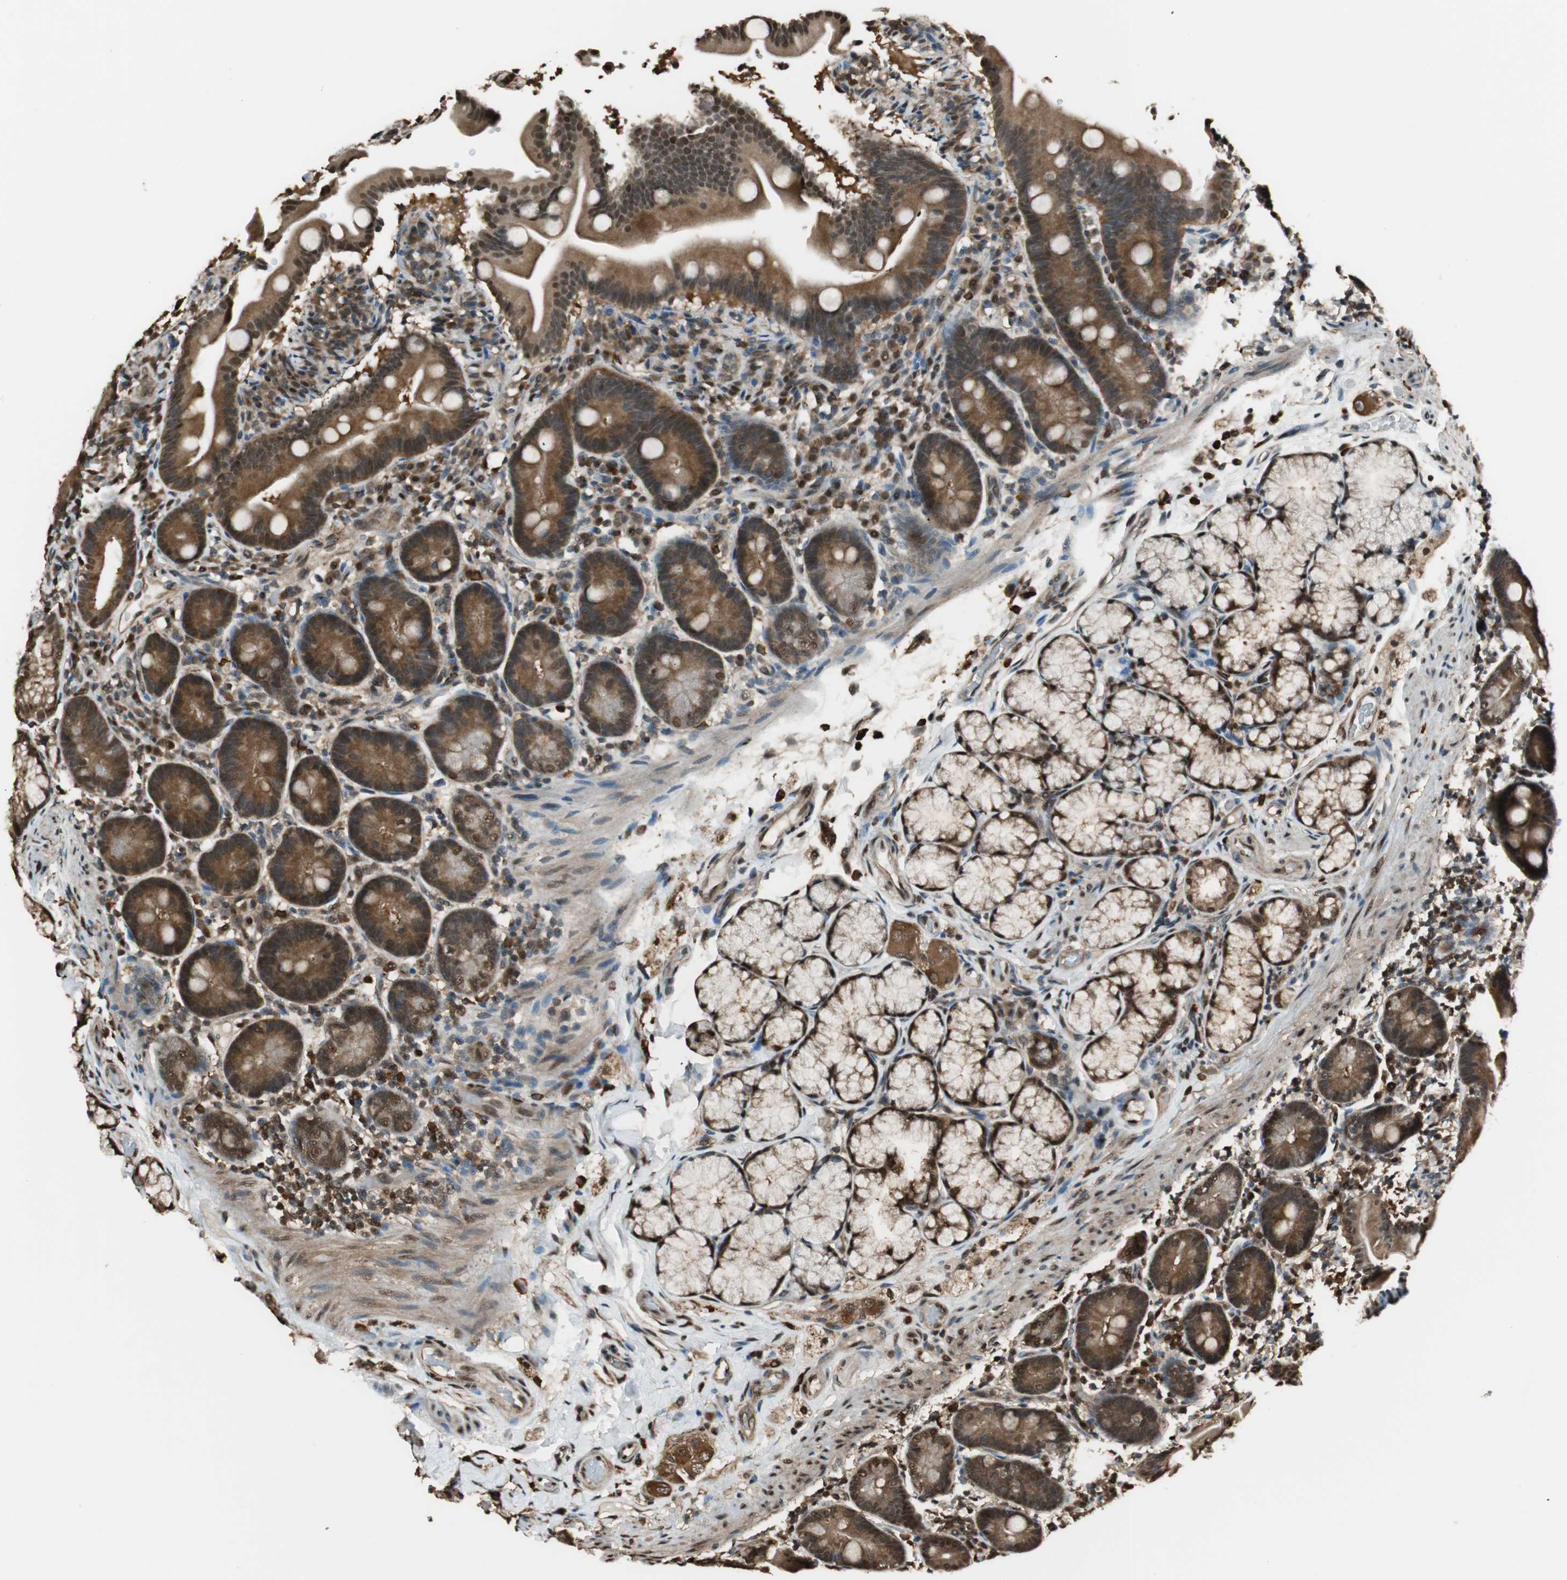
{"staining": {"intensity": "strong", "quantity": ">75%", "location": "cytoplasmic/membranous,nuclear"}, "tissue": "duodenum", "cell_type": "Glandular cells", "image_type": "normal", "snomed": [{"axis": "morphology", "description": "Normal tissue, NOS"}, {"axis": "topography", "description": "Duodenum"}], "caption": "The micrograph demonstrates immunohistochemical staining of benign duodenum. There is strong cytoplasmic/membranous,nuclear expression is appreciated in approximately >75% of glandular cells. (DAB IHC, brown staining for protein, blue staining for nuclei).", "gene": "ENSG00000268870", "patient": {"sex": "male", "age": 54}}